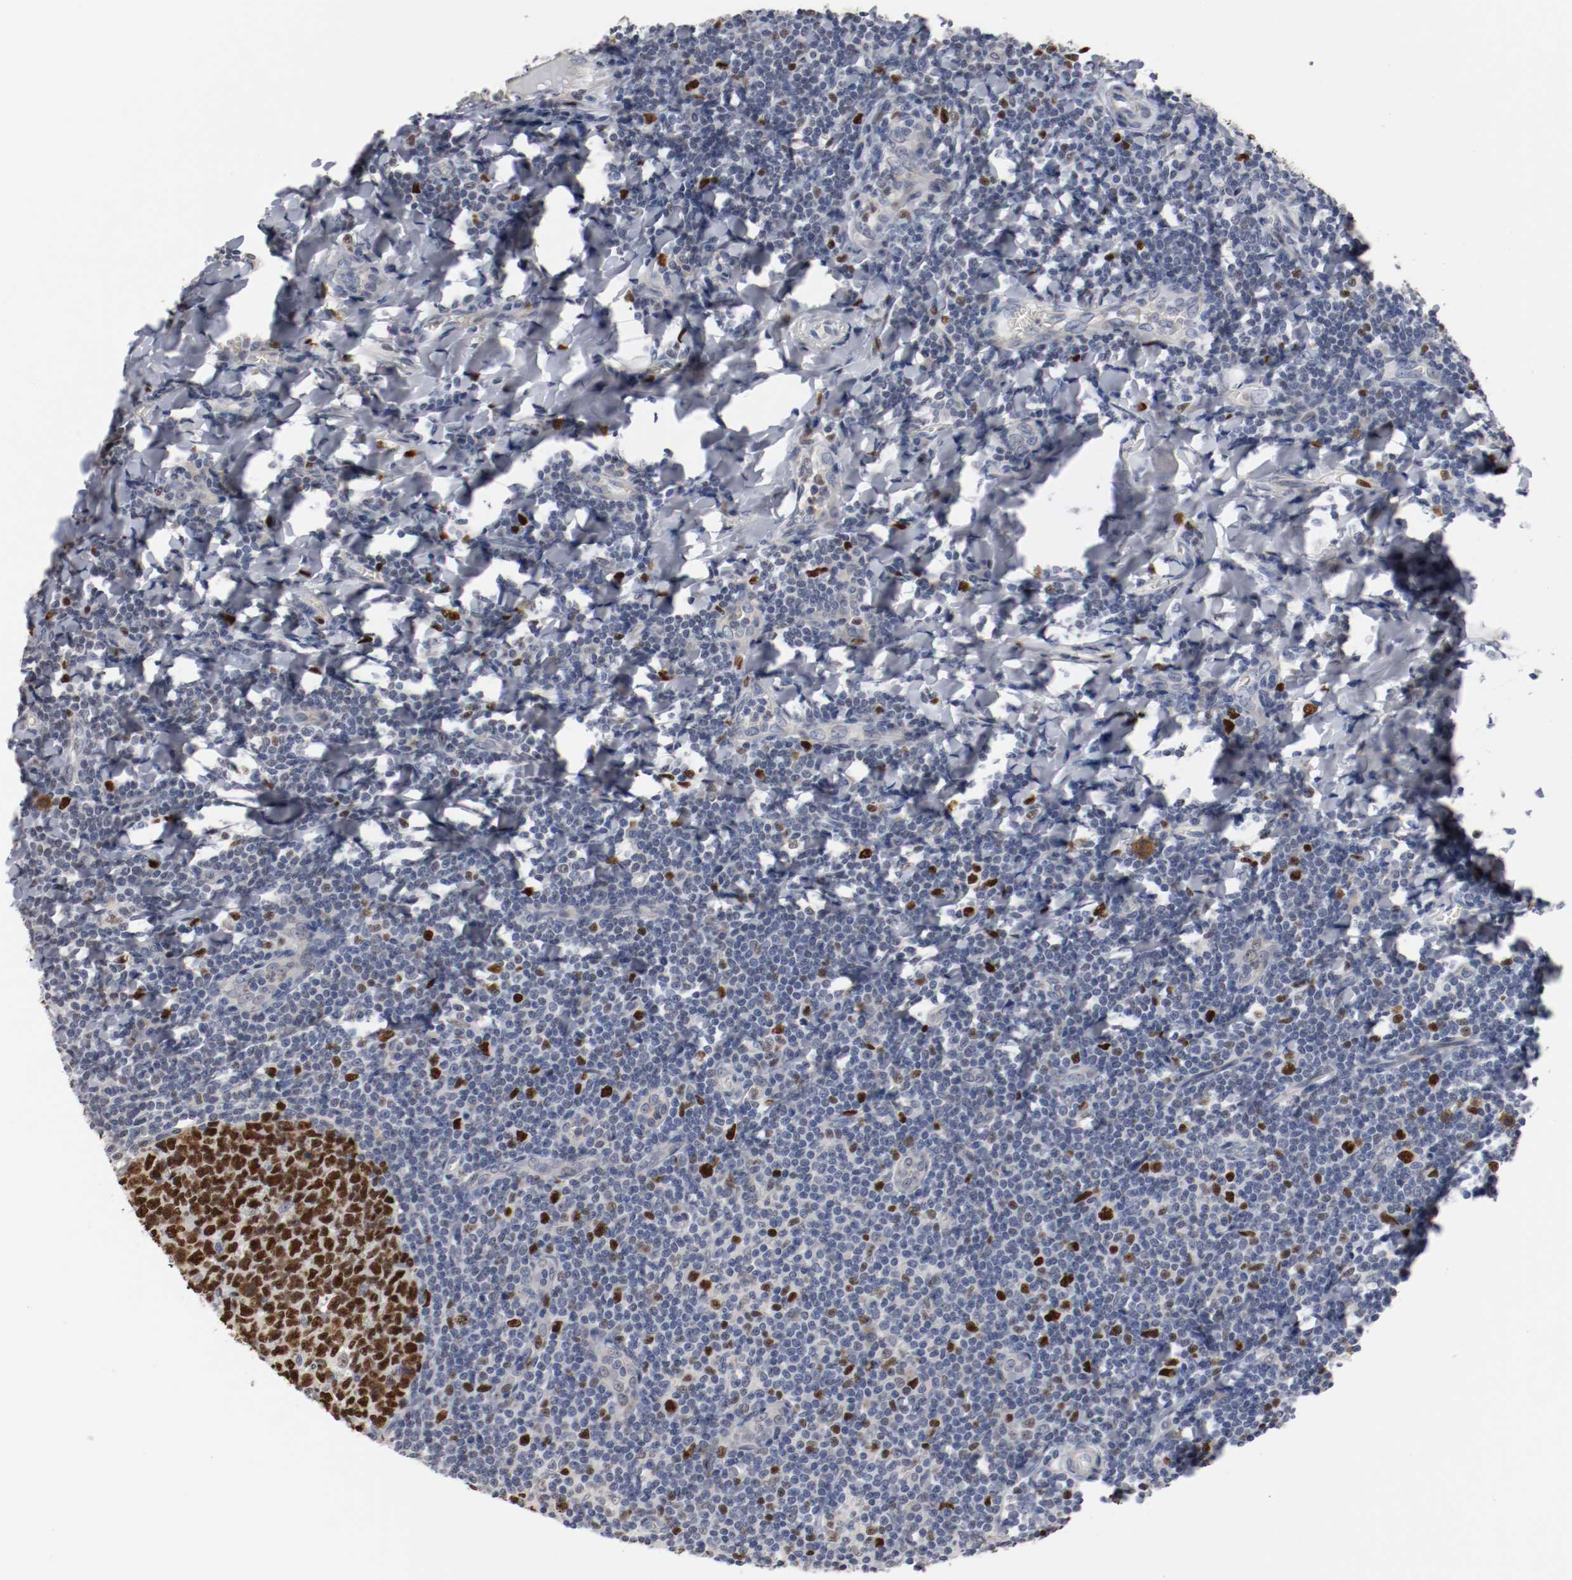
{"staining": {"intensity": "strong", "quantity": ">75%", "location": "nuclear"}, "tissue": "tonsil", "cell_type": "Germinal center cells", "image_type": "normal", "snomed": [{"axis": "morphology", "description": "Normal tissue, NOS"}, {"axis": "topography", "description": "Tonsil"}], "caption": "Protein staining of benign tonsil shows strong nuclear expression in approximately >75% of germinal center cells. (DAB (3,3'-diaminobenzidine) IHC with brightfield microscopy, high magnification).", "gene": "MCM6", "patient": {"sex": "male", "age": 31}}